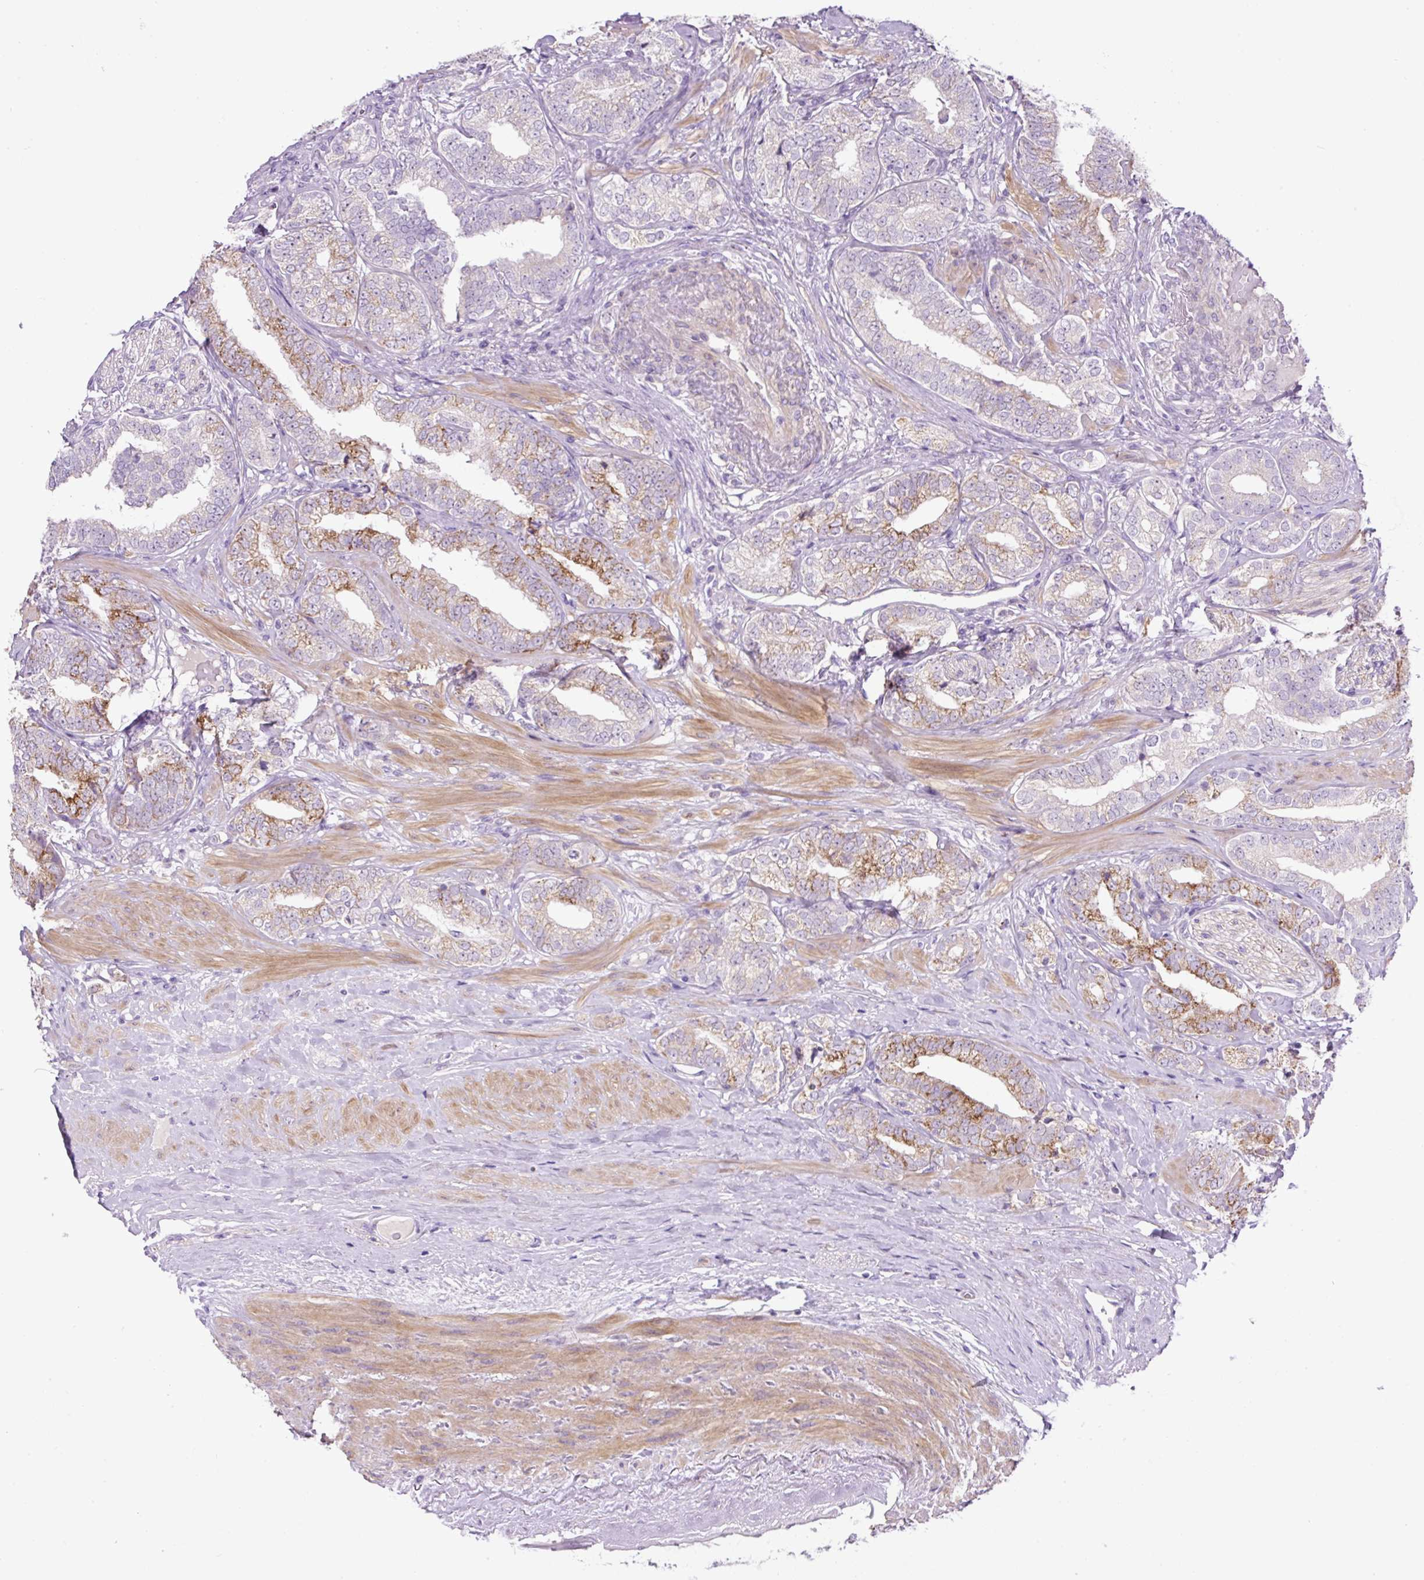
{"staining": {"intensity": "moderate", "quantity": "<25%", "location": "cytoplasmic/membranous"}, "tissue": "prostate cancer", "cell_type": "Tumor cells", "image_type": "cancer", "snomed": [{"axis": "morphology", "description": "Adenocarcinoma, High grade"}, {"axis": "topography", "description": "Prostate"}], "caption": "Tumor cells display moderate cytoplasmic/membranous expression in about <25% of cells in adenocarcinoma (high-grade) (prostate).", "gene": "OGDHL", "patient": {"sex": "male", "age": 72}}